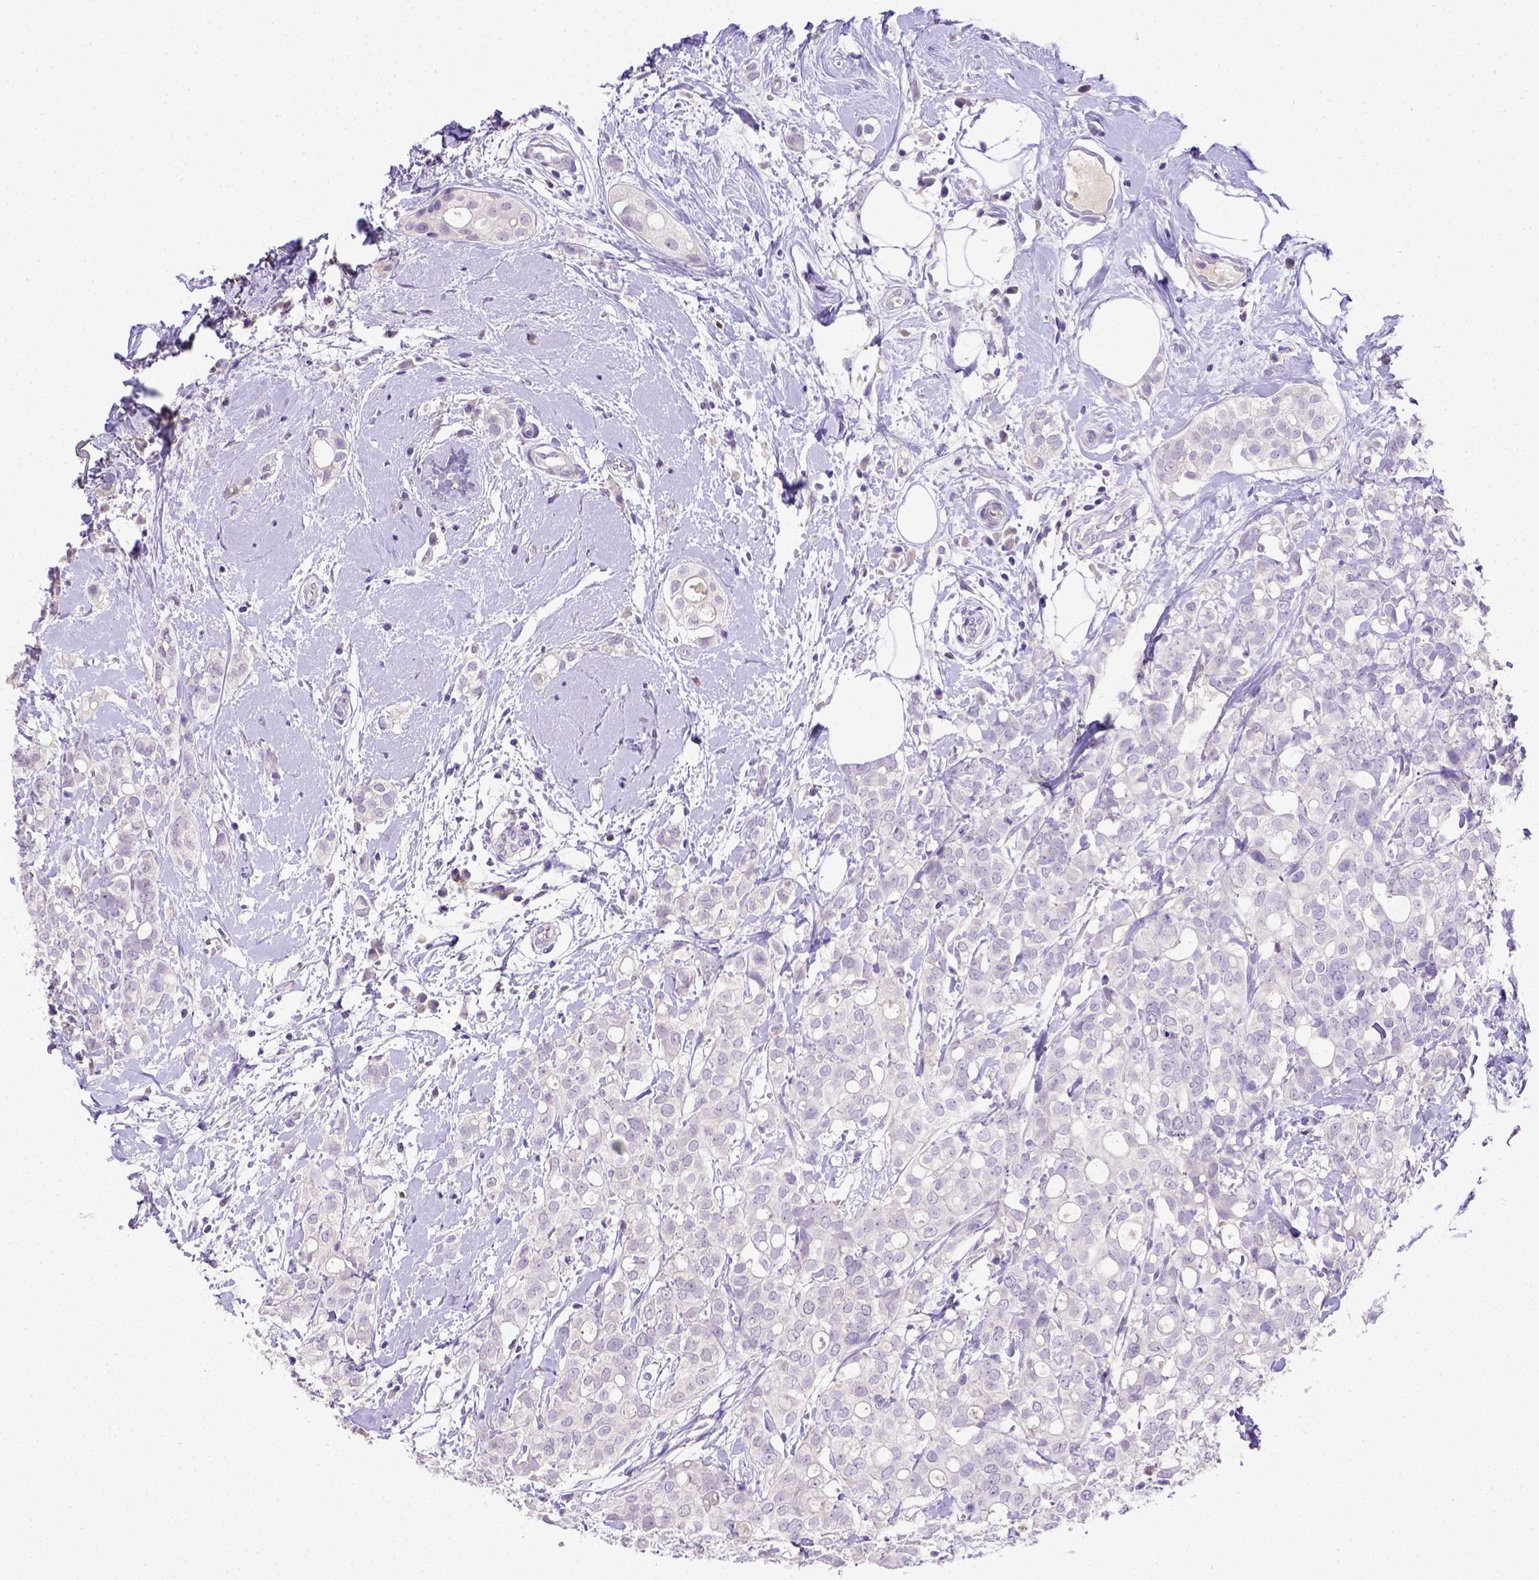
{"staining": {"intensity": "negative", "quantity": "none", "location": "none"}, "tissue": "breast cancer", "cell_type": "Tumor cells", "image_type": "cancer", "snomed": [{"axis": "morphology", "description": "Duct carcinoma"}, {"axis": "topography", "description": "Breast"}], "caption": "Breast cancer (infiltrating ductal carcinoma) was stained to show a protein in brown. There is no significant expression in tumor cells.", "gene": "B3GAT1", "patient": {"sex": "female", "age": 40}}